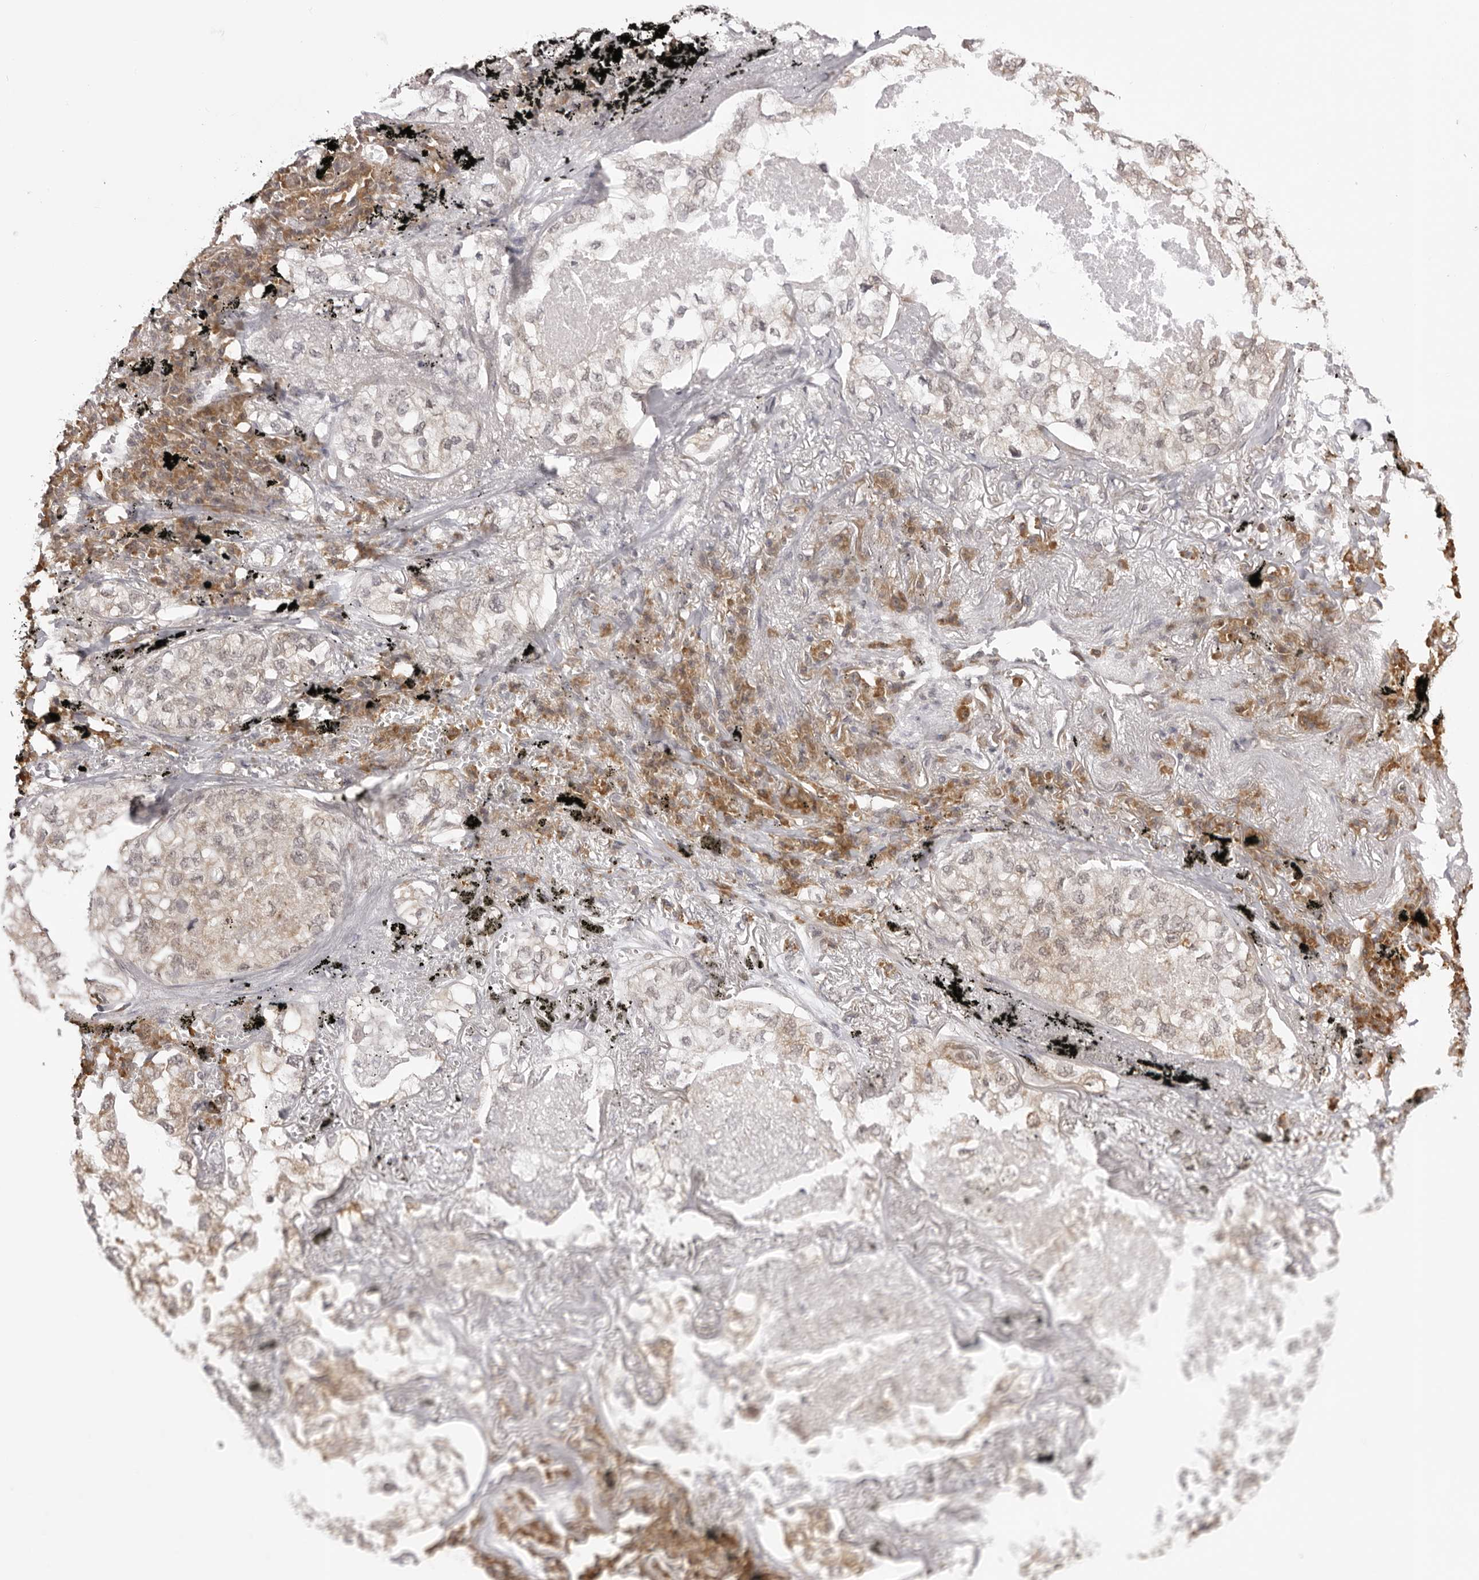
{"staining": {"intensity": "weak", "quantity": "<25%", "location": "cytoplasmic/membranous"}, "tissue": "lung cancer", "cell_type": "Tumor cells", "image_type": "cancer", "snomed": [{"axis": "morphology", "description": "Adenocarcinoma, NOS"}, {"axis": "topography", "description": "Lung"}], "caption": "DAB (3,3'-diaminobenzidine) immunohistochemical staining of lung cancer (adenocarcinoma) reveals no significant expression in tumor cells.", "gene": "ZC3H11A", "patient": {"sex": "male", "age": 65}}